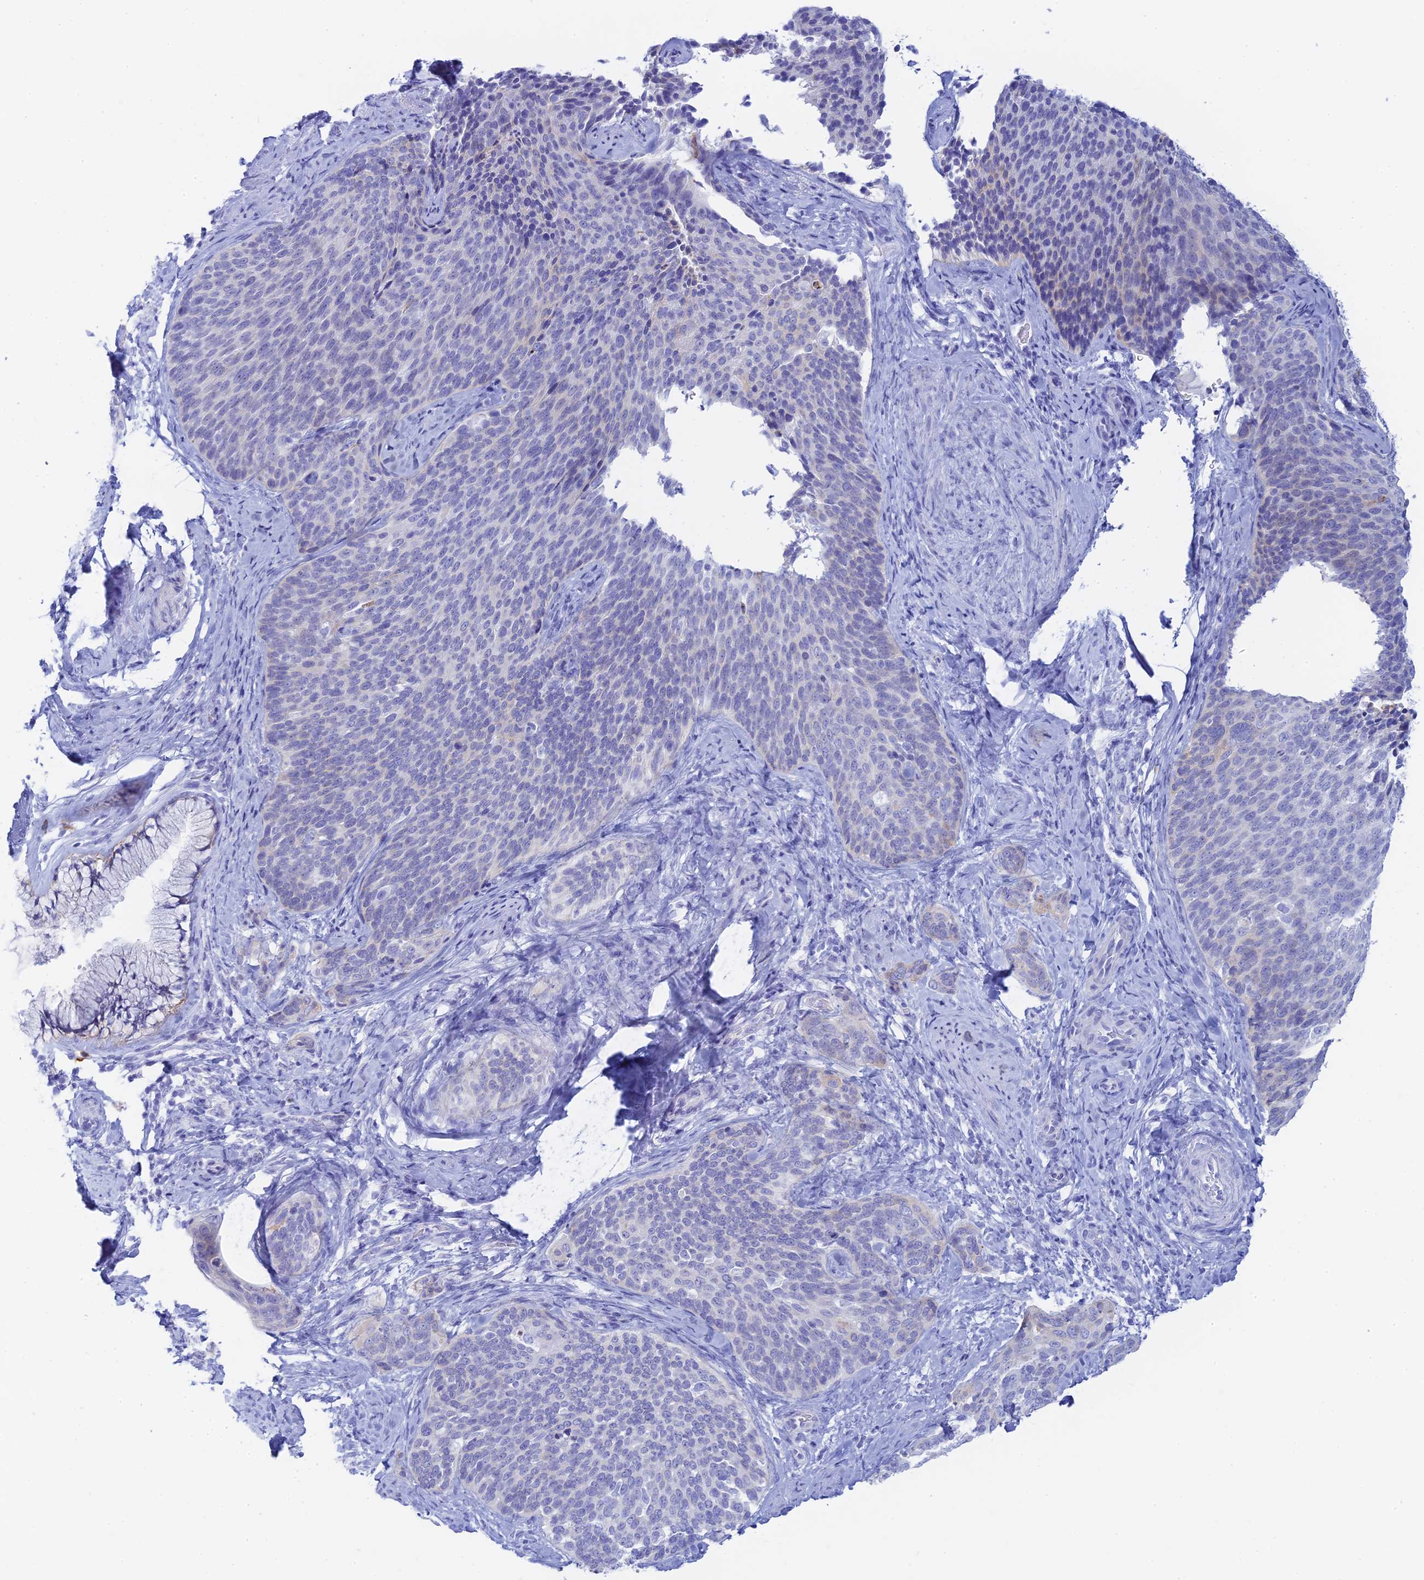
{"staining": {"intensity": "negative", "quantity": "none", "location": "none"}, "tissue": "cervical cancer", "cell_type": "Tumor cells", "image_type": "cancer", "snomed": [{"axis": "morphology", "description": "Squamous cell carcinoma, NOS"}, {"axis": "topography", "description": "Cervix"}], "caption": "This is an IHC photomicrograph of human squamous cell carcinoma (cervical). There is no positivity in tumor cells.", "gene": "CEP152", "patient": {"sex": "female", "age": 50}}